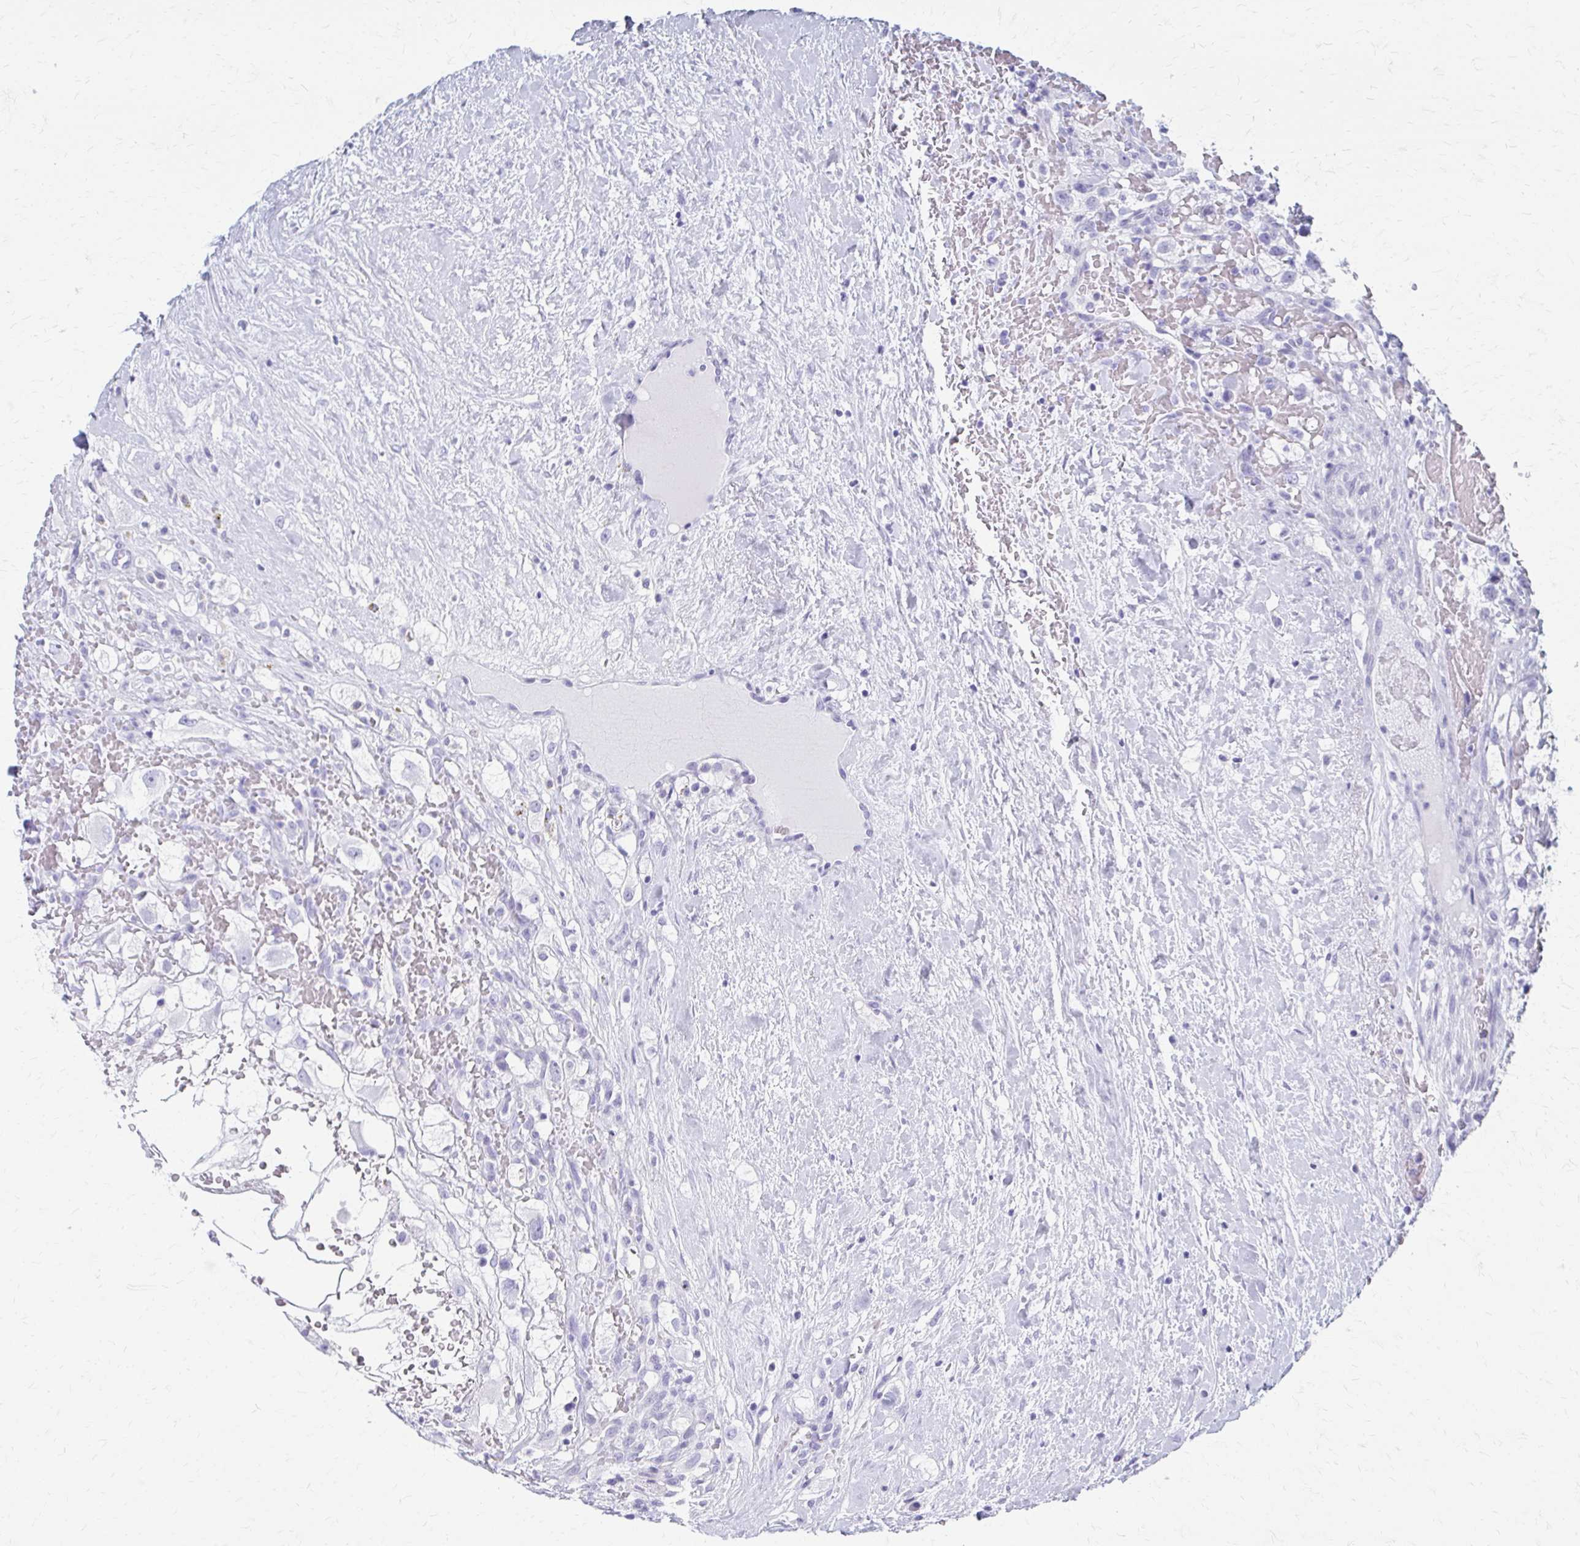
{"staining": {"intensity": "negative", "quantity": "none", "location": "none"}, "tissue": "renal cancer", "cell_type": "Tumor cells", "image_type": "cancer", "snomed": [{"axis": "morphology", "description": "Adenocarcinoma, NOS"}, {"axis": "topography", "description": "Kidney"}], "caption": "DAB (3,3'-diaminobenzidine) immunohistochemical staining of human renal cancer reveals no significant positivity in tumor cells. Nuclei are stained in blue.", "gene": "CELF5", "patient": {"sex": "male", "age": 59}}